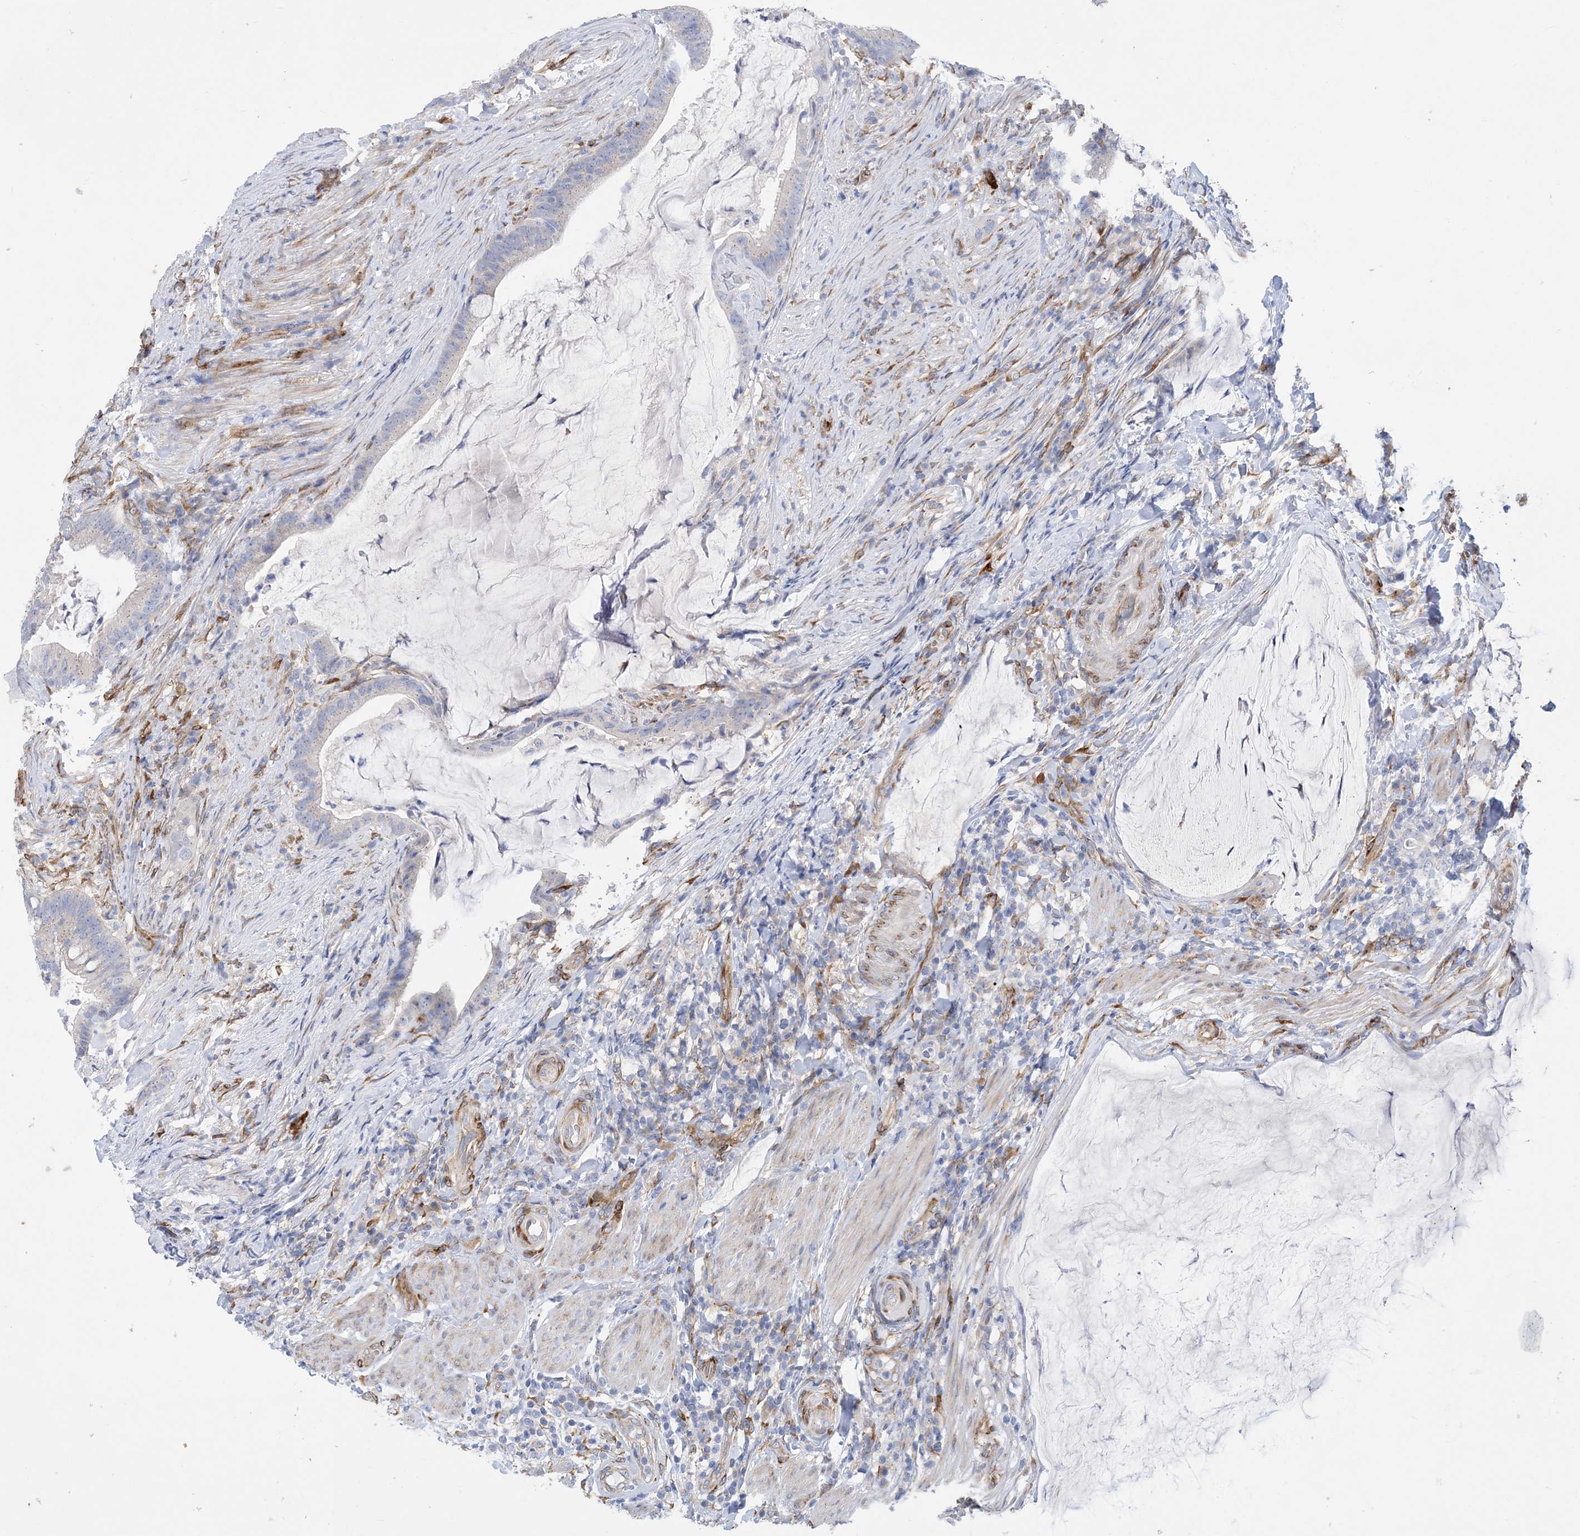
{"staining": {"intensity": "negative", "quantity": "none", "location": "none"}, "tissue": "colorectal cancer", "cell_type": "Tumor cells", "image_type": "cancer", "snomed": [{"axis": "morphology", "description": "Adenocarcinoma, NOS"}, {"axis": "topography", "description": "Colon"}], "caption": "Immunohistochemistry (IHC) micrograph of neoplastic tissue: colorectal cancer stained with DAB demonstrates no significant protein expression in tumor cells.", "gene": "RBMS3", "patient": {"sex": "female", "age": 66}}